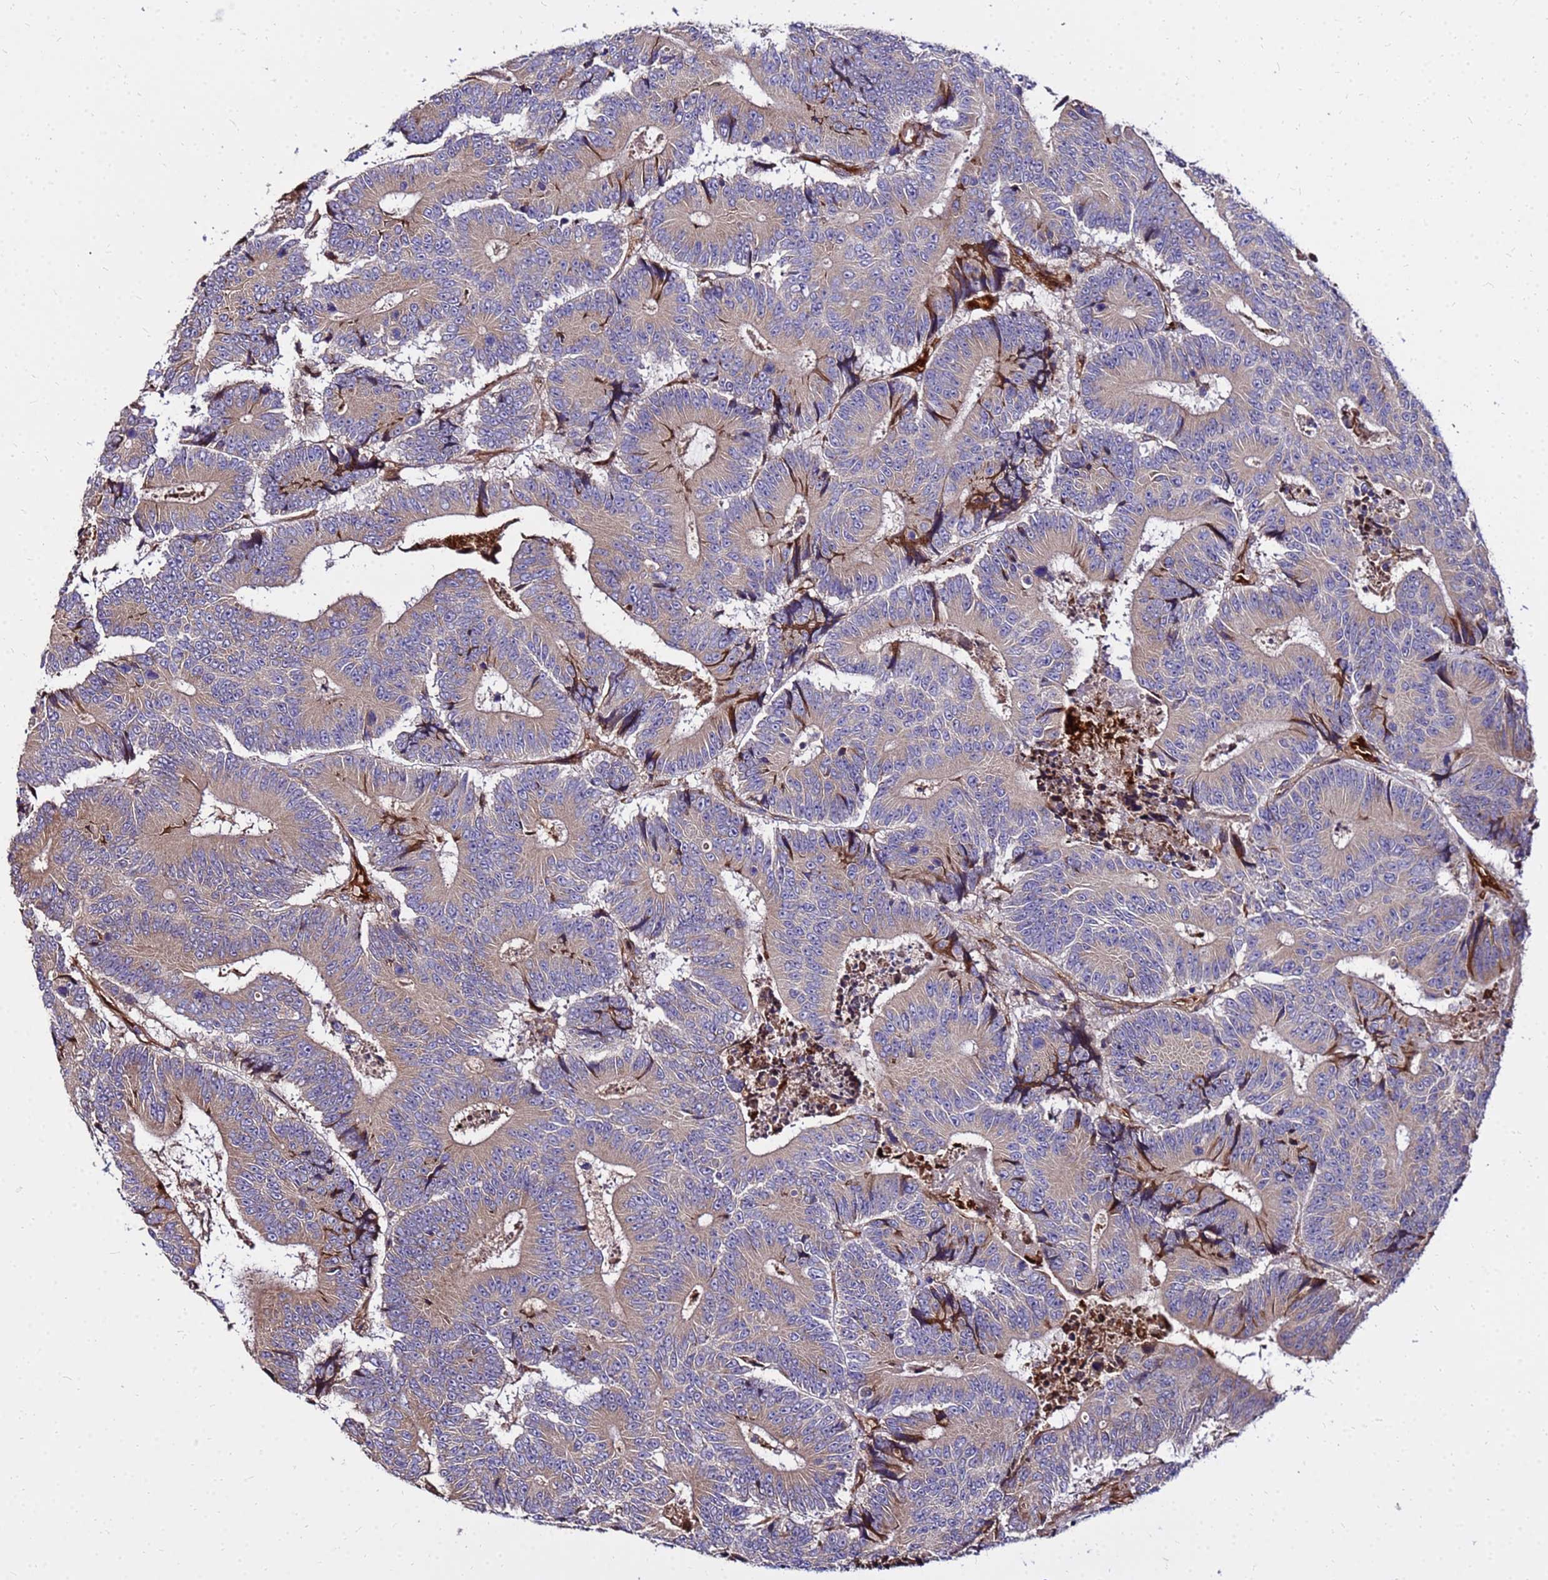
{"staining": {"intensity": "weak", "quantity": ">75%", "location": "cytoplasmic/membranous"}, "tissue": "colorectal cancer", "cell_type": "Tumor cells", "image_type": "cancer", "snomed": [{"axis": "morphology", "description": "Adenocarcinoma, NOS"}, {"axis": "topography", "description": "Colon"}], "caption": "Immunohistochemical staining of colorectal cancer (adenocarcinoma) demonstrates weak cytoplasmic/membranous protein staining in approximately >75% of tumor cells.", "gene": "WWC2", "patient": {"sex": "male", "age": 83}}